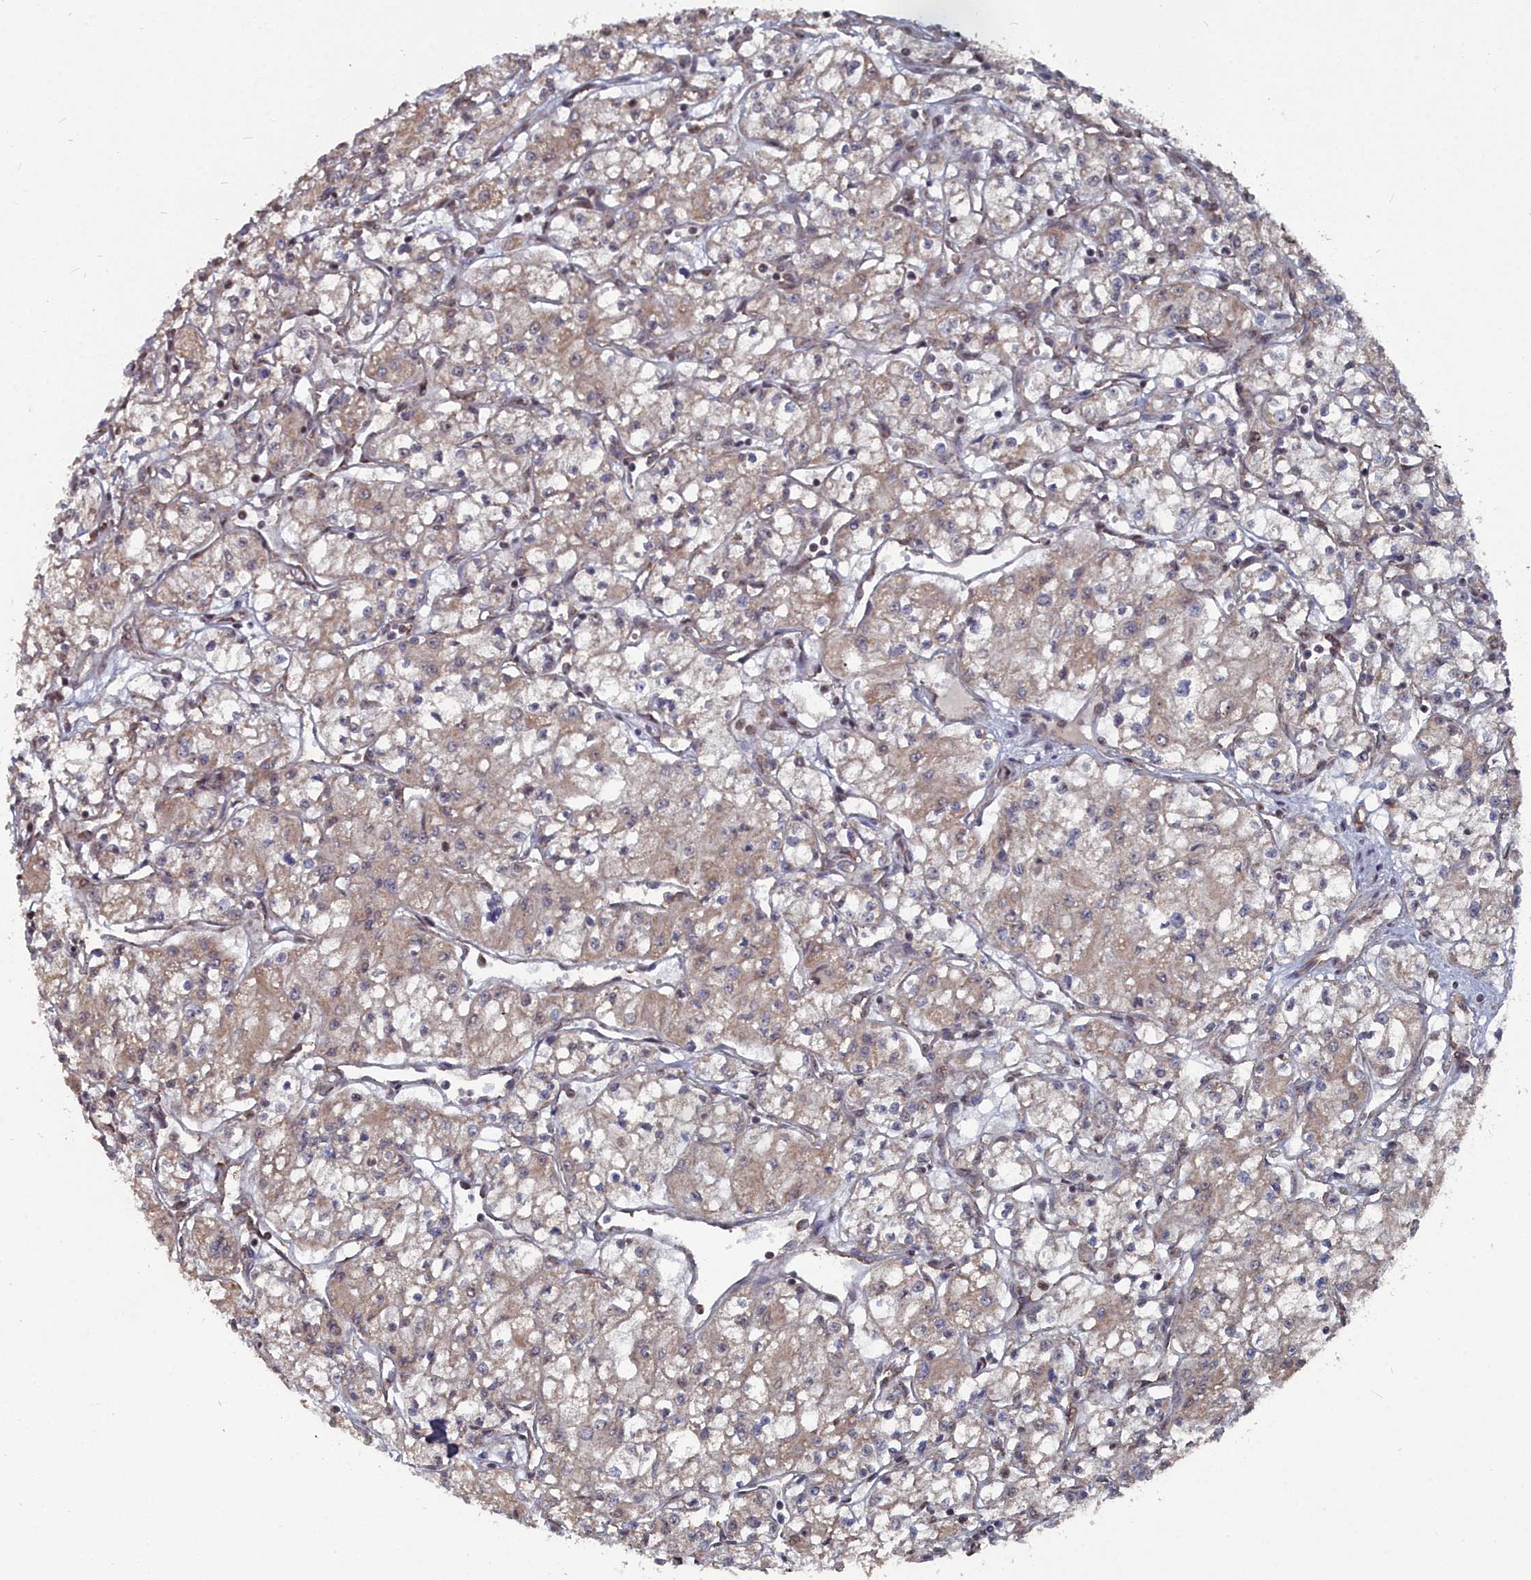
{"staining": {"intensity": "weak", "quantity": "25%-75%", "location": "cytoplasmic/membranous"}, "tissue": "renal cancer", "cell_type": "Tumor cells", "image_type": "cancer", "snomed": [{"axis": "morphology", "description": "Adenocarcinoma, NOS"}, {"axis": "topography", "description": "Kidney"}], "caption": "This is a micrograph of immunohistochemistry (IHC) staining of adenocarcinoma (renal), which shows weak staining in the cytoplasmic/membranous of tumor cells.", "gene": "CCNP", "patient": {"sex": "male", "age": 59}}